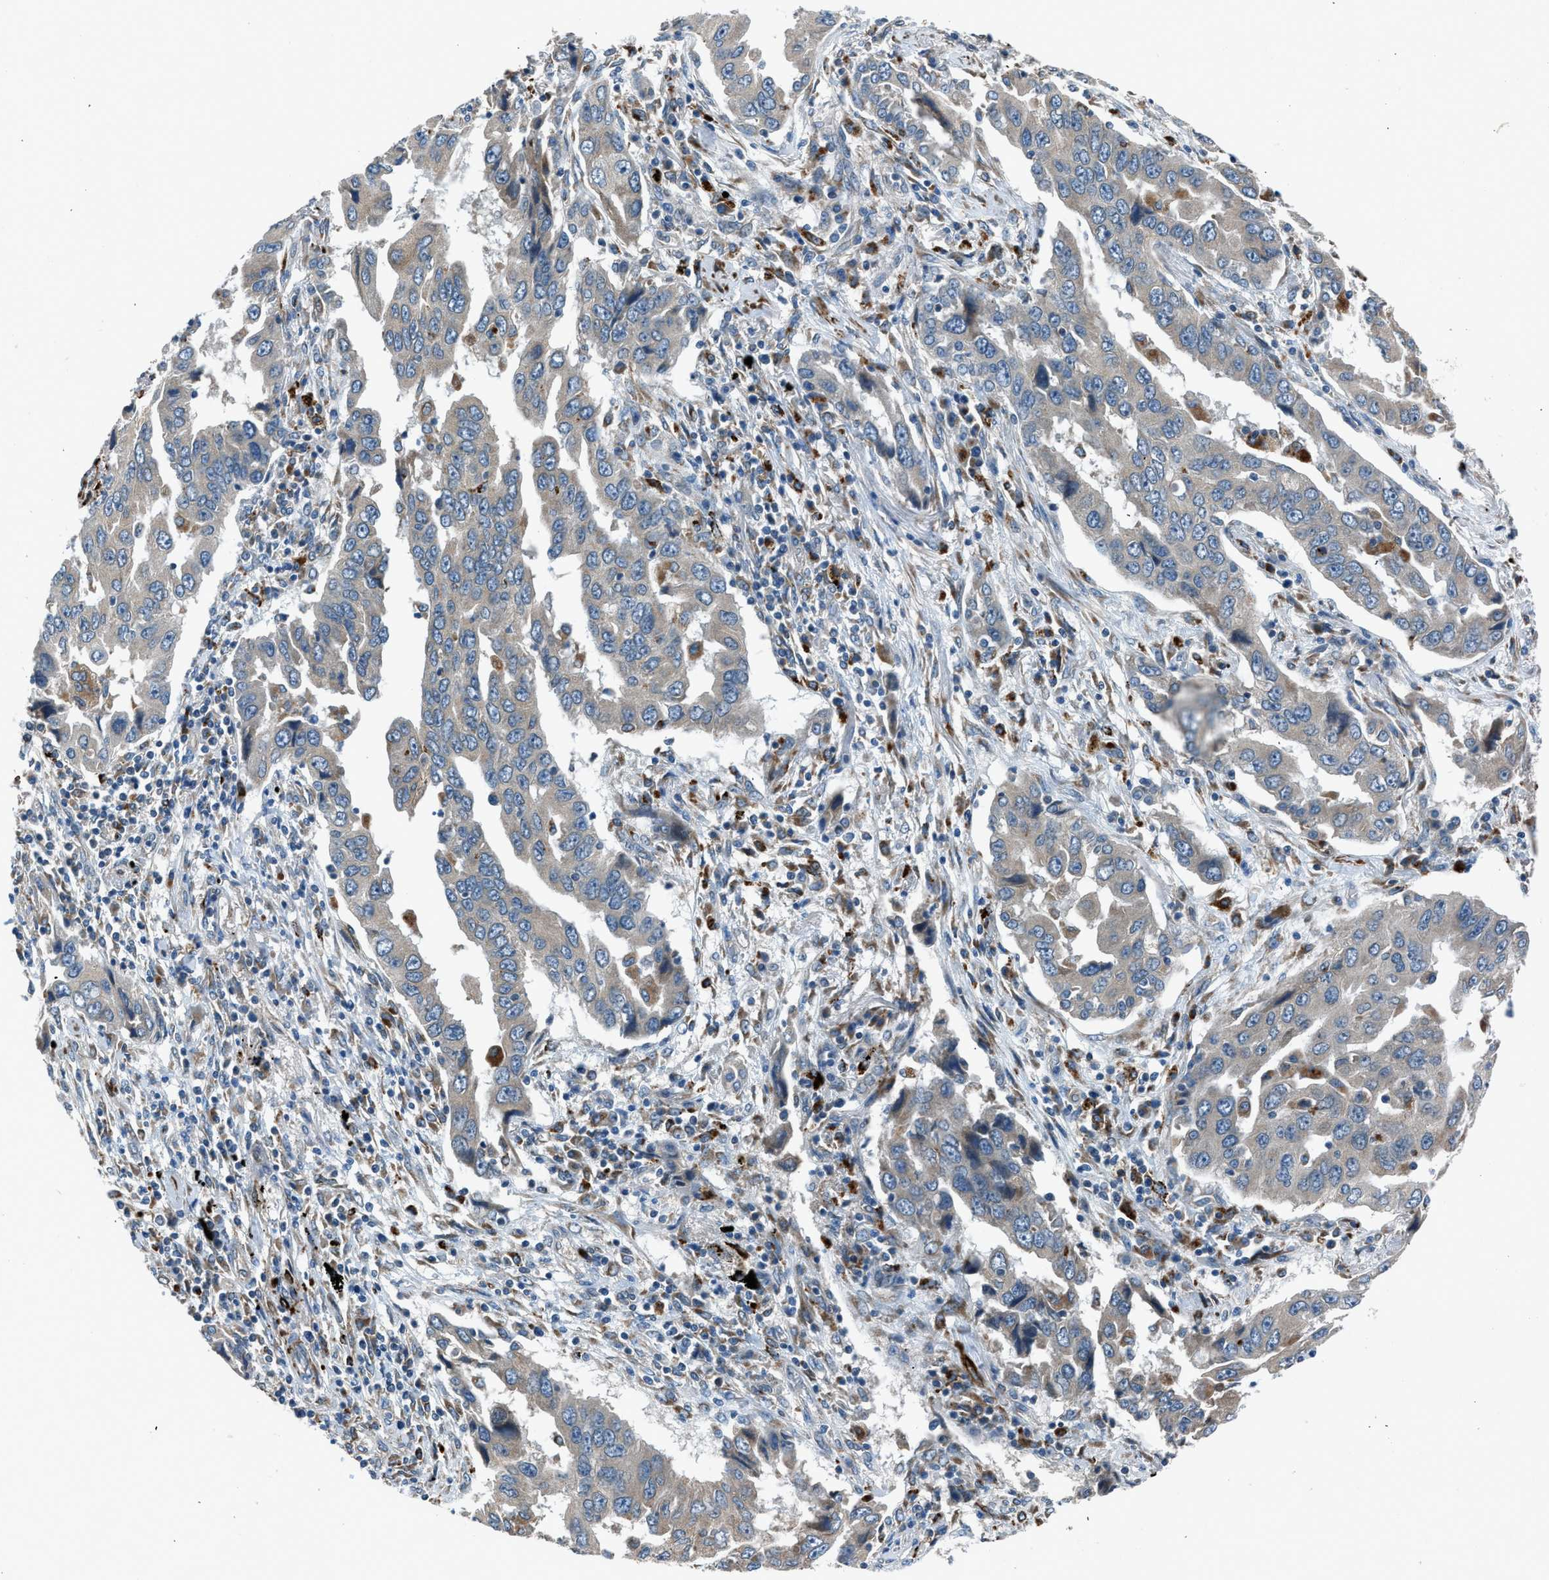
{"staining": {"intensity": "negative", "quantity": "none", "location": "none"}, "tissue": "lung cancer", "cell_type": "Tumor cells", "image_type": "cancer", "snomed": [{"axis": "morphology", "description": "Adenocarcinoma, NOS"}, {"axis": "topography", "description": "Lung"}], "caption": "A high-resolution histopathology image shows immunohistochemistry (IHC) staining of adenocarcinoma (lung), which displays no significant positivity in tumor cells. The staining is performed using DAB (3,3'-diaminobenzidine) brown chromogen with nuclei counter-stained in using hematoxylin.", "gene": "LMBR1", "patient": {"sex": "female", "age": 65}}